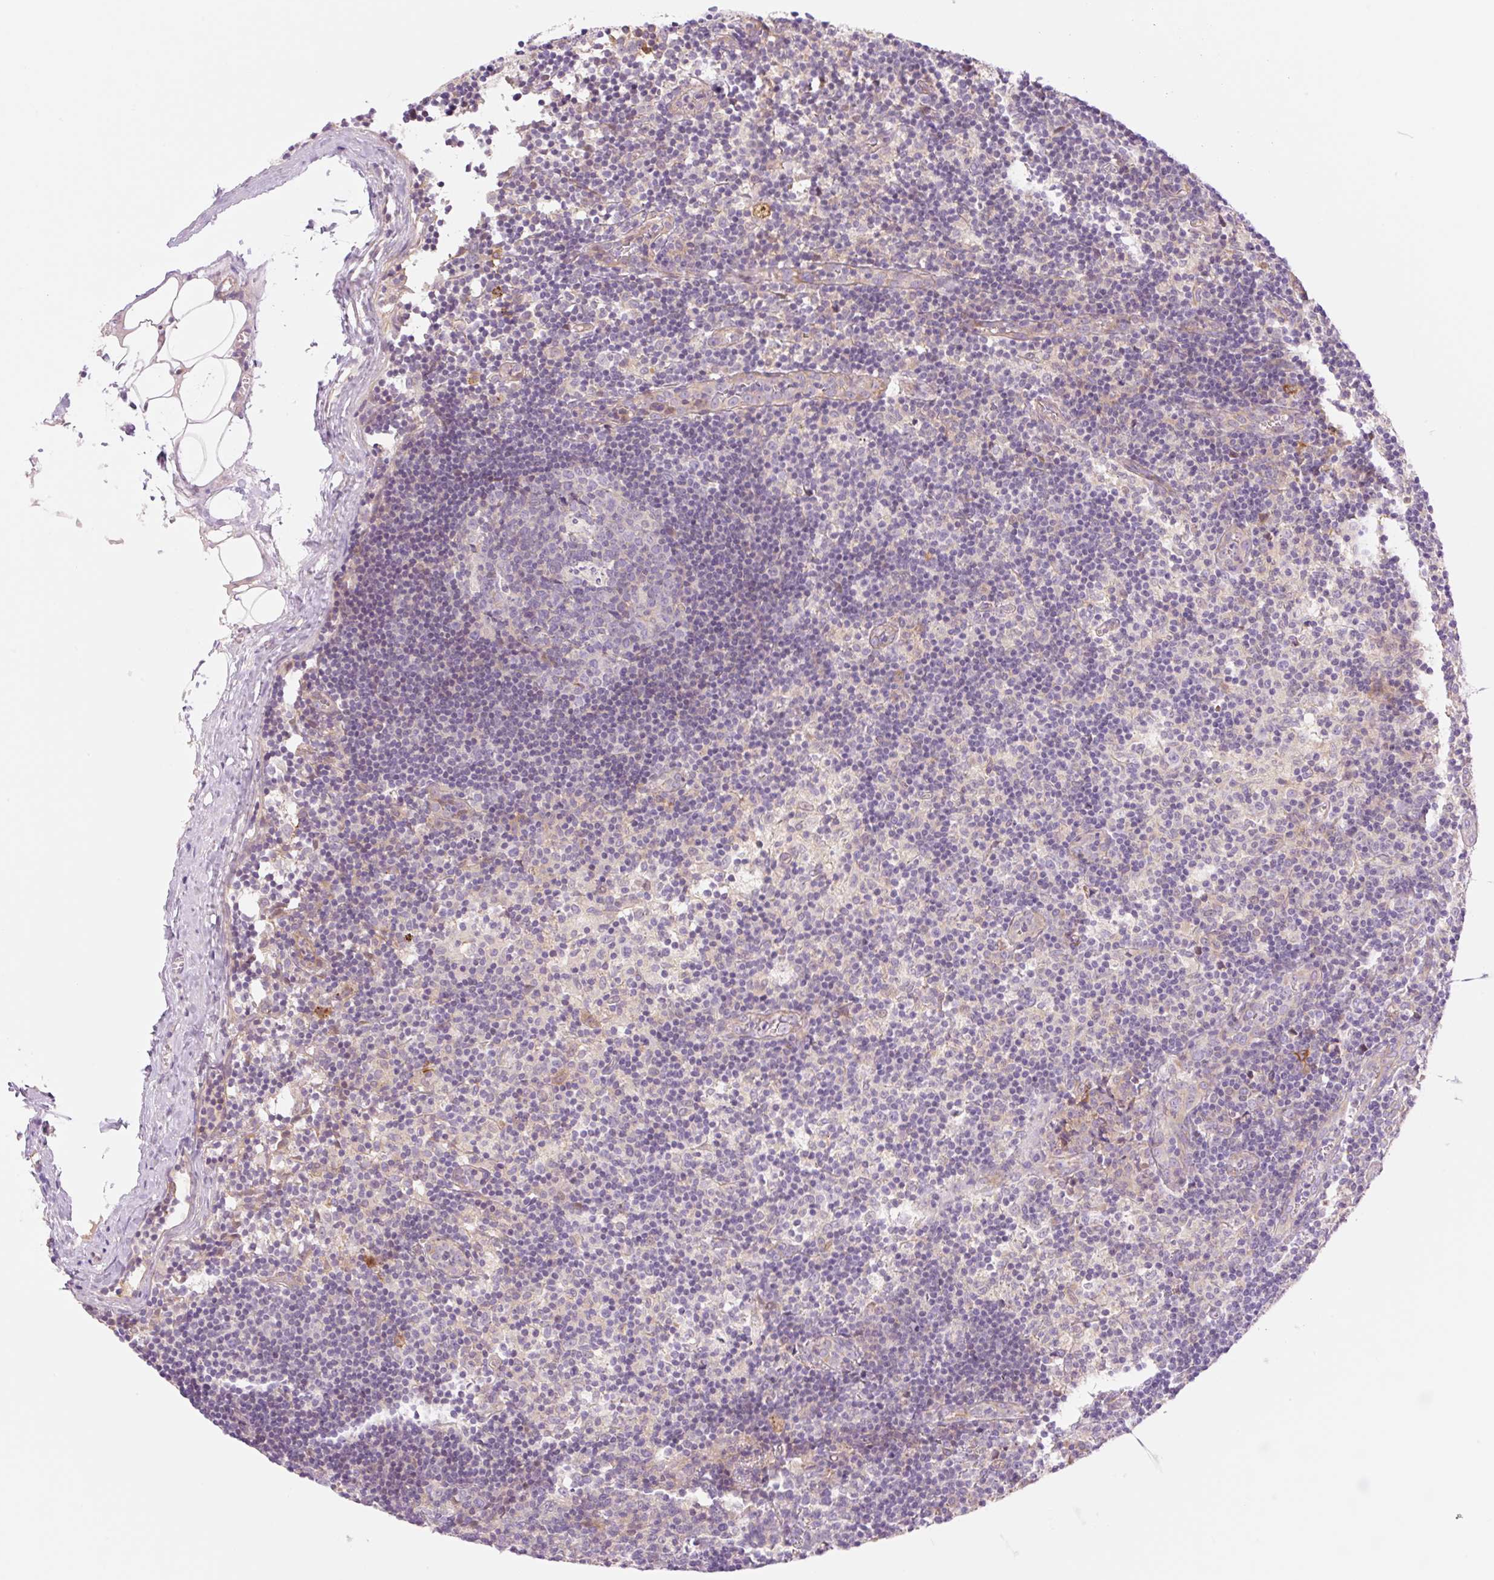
{"staining": {"intensity": "negative", "quantity": "none", "location": "none"}, "tissue": "lymph node", "cell_type": "Germinal center cells", "image_type": "normal", "snomed": [{"axis": "morphology", "description": "Normal tissue, NOS"}, {"axis": "topography", "description": "Lymph node"}], "caption": "Unremarkable lymph node was stained to show a protein in brown. There is no significant expression in germinal center cells. (DAB (3,3'-diaminobenzidine) IHC with hematoxylin counter stain).", "gene": "NLRP5", "patient": {"sex": "female", "age": 45}}